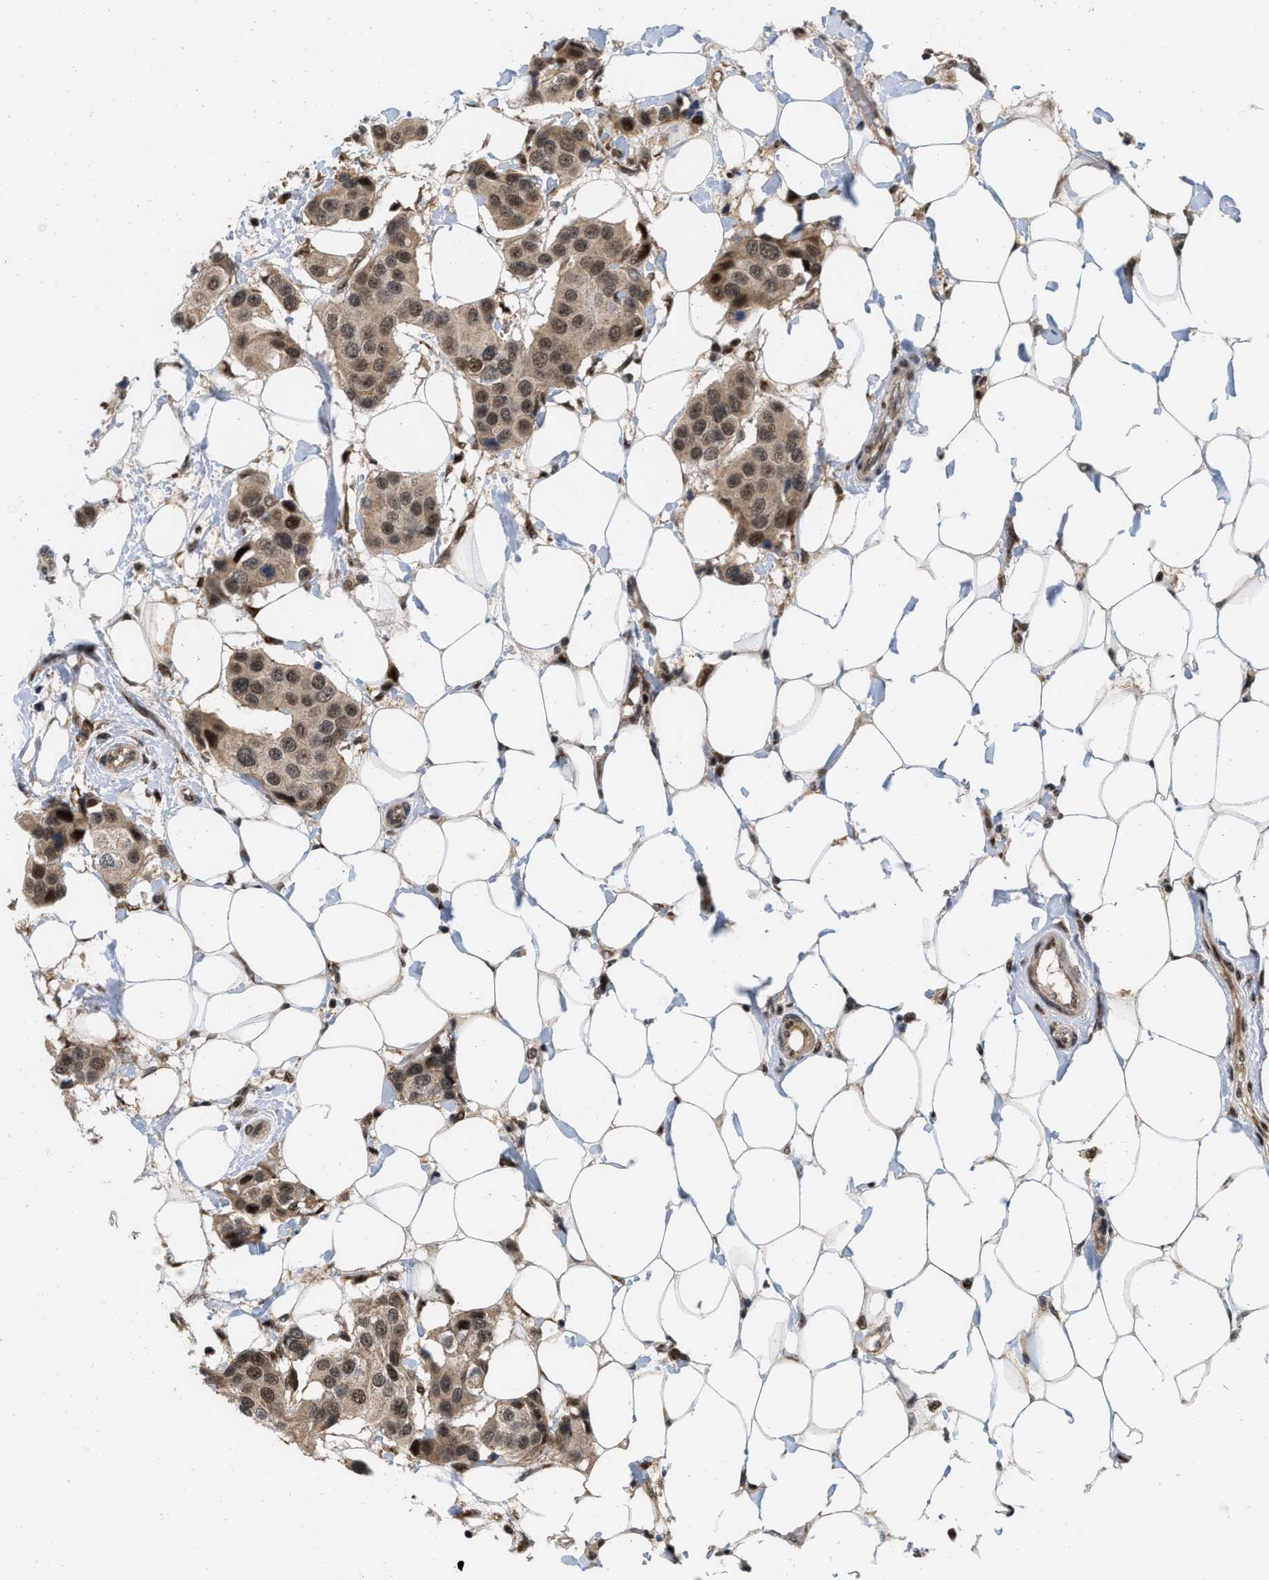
{"staining": {"intensity": "strong", "quantity": ">75%", "location": "cytoplasmic/membranous,nuclear"}, "tissue": "breast cancer", "cell_type": "Tumor cells", "image_type": "cancer", "snomed": [{"axis": "morphology", "description": "Normal tissue, NOS"}, {"axis": "morphology", "description": "Duct carcinoma"}, {"axis": "topography", "description": "Breast"}], "caption": "Immunohistochemistry of human breast intraductal carcinoma reveals high levels of strong cytoplasmic/membranous and nuclear staining in about >75% of tumor cells.", "gene": "ANKRD11", "patient": {"sex": "female", "age": 39}}